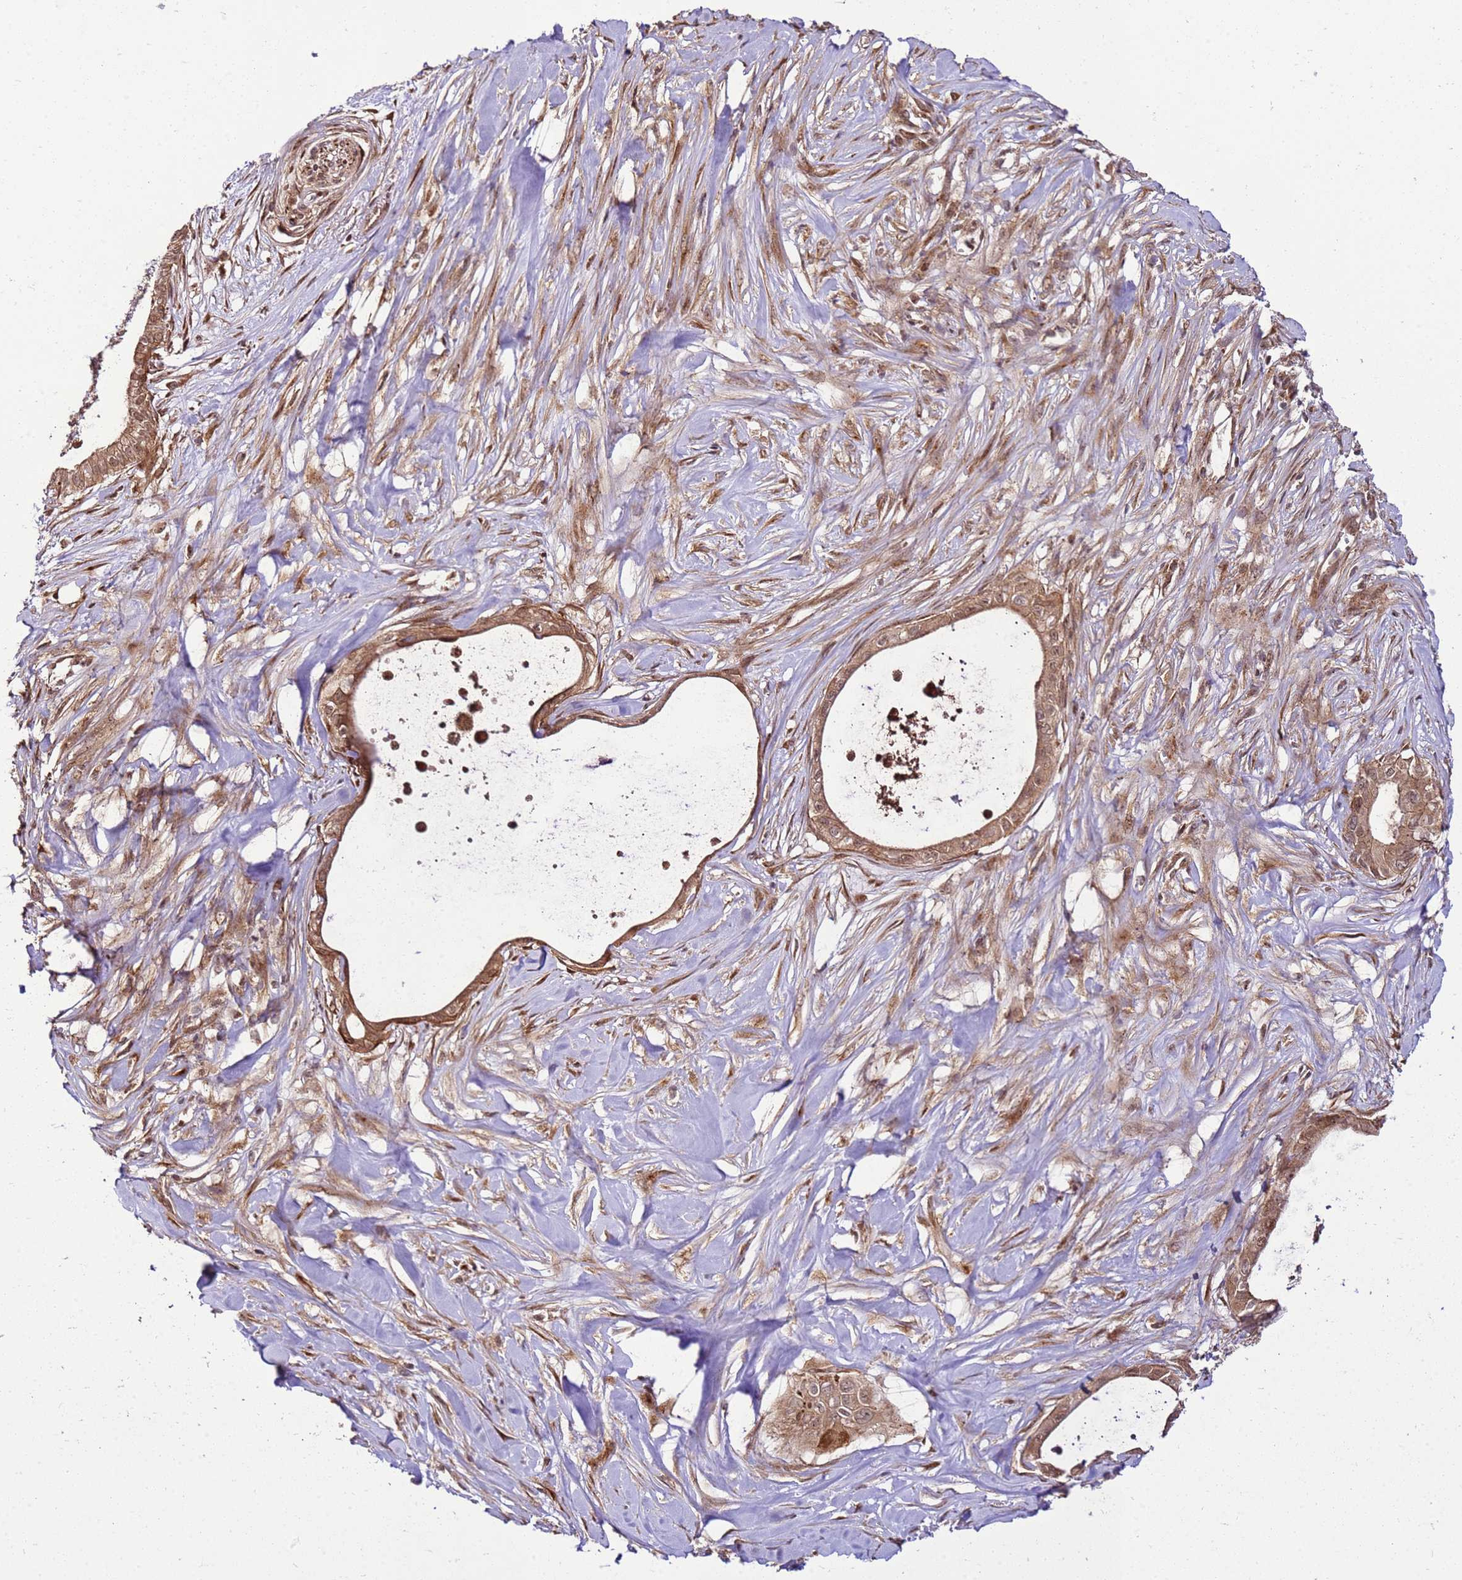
{"staining": {"intensity": "moderate", "quantity": ">75%", "location": "cytoplasmic/membranous"}, "tissue": "pancreatic cancer", "cell_type": "Tumor cells", "image_type": "cancer", "snomed": [{"axis": "morphology", "description": "Adenocarcinoma, NOS"}, {"axis": "topography", "description": "Pancreas"}], "caption": "A medium amount of moderate cytoplasmic/membranous positivity is present in approximately >75% of tumor cells in adenocarcinoma (pancreatic) tissue.", "gene": "RASA3", "patient": {"sex": "male", "age": 78}}